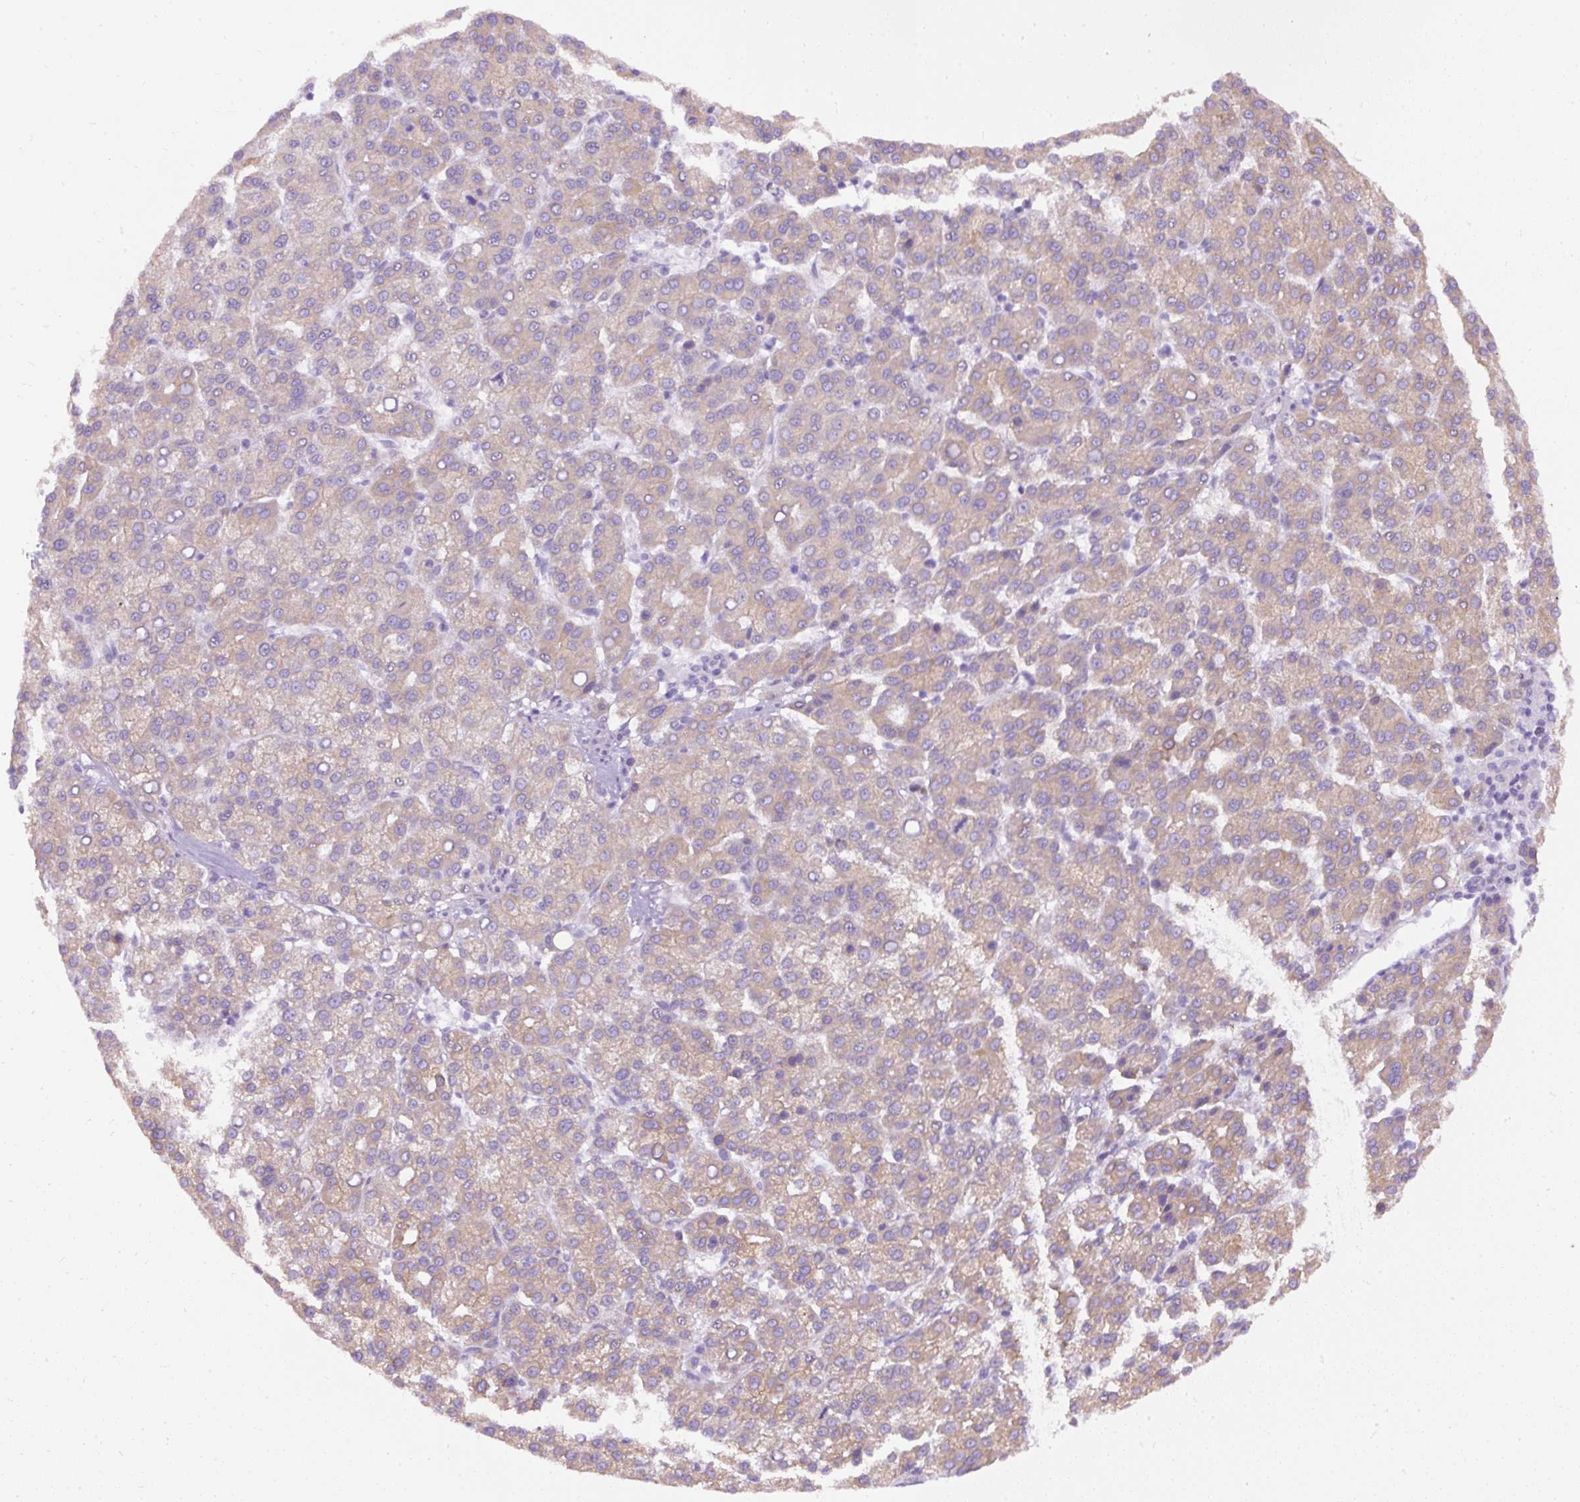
{"staining": {"intensity": "weak", "quantity": "25%-75%", "location": "cytoplasmic/membranous"}, "tissue": "liver cancer", "cell_type": "Tumor cells", "image_type": "cancer", "snomed": [{"axis": "morphology", "description": "Carcinoma, Hepatocellular, NOS"}, {"axis": "topography", "description": "Liver"}], "caption": "Protein staining shows weak cytoplasmic/membranous expression in about 25%-75% of tumor cells in liver cancer (hepatocellular carcinoma).", "gene": "FAM149A", "patient": {"sex": "female", "age": 58}}